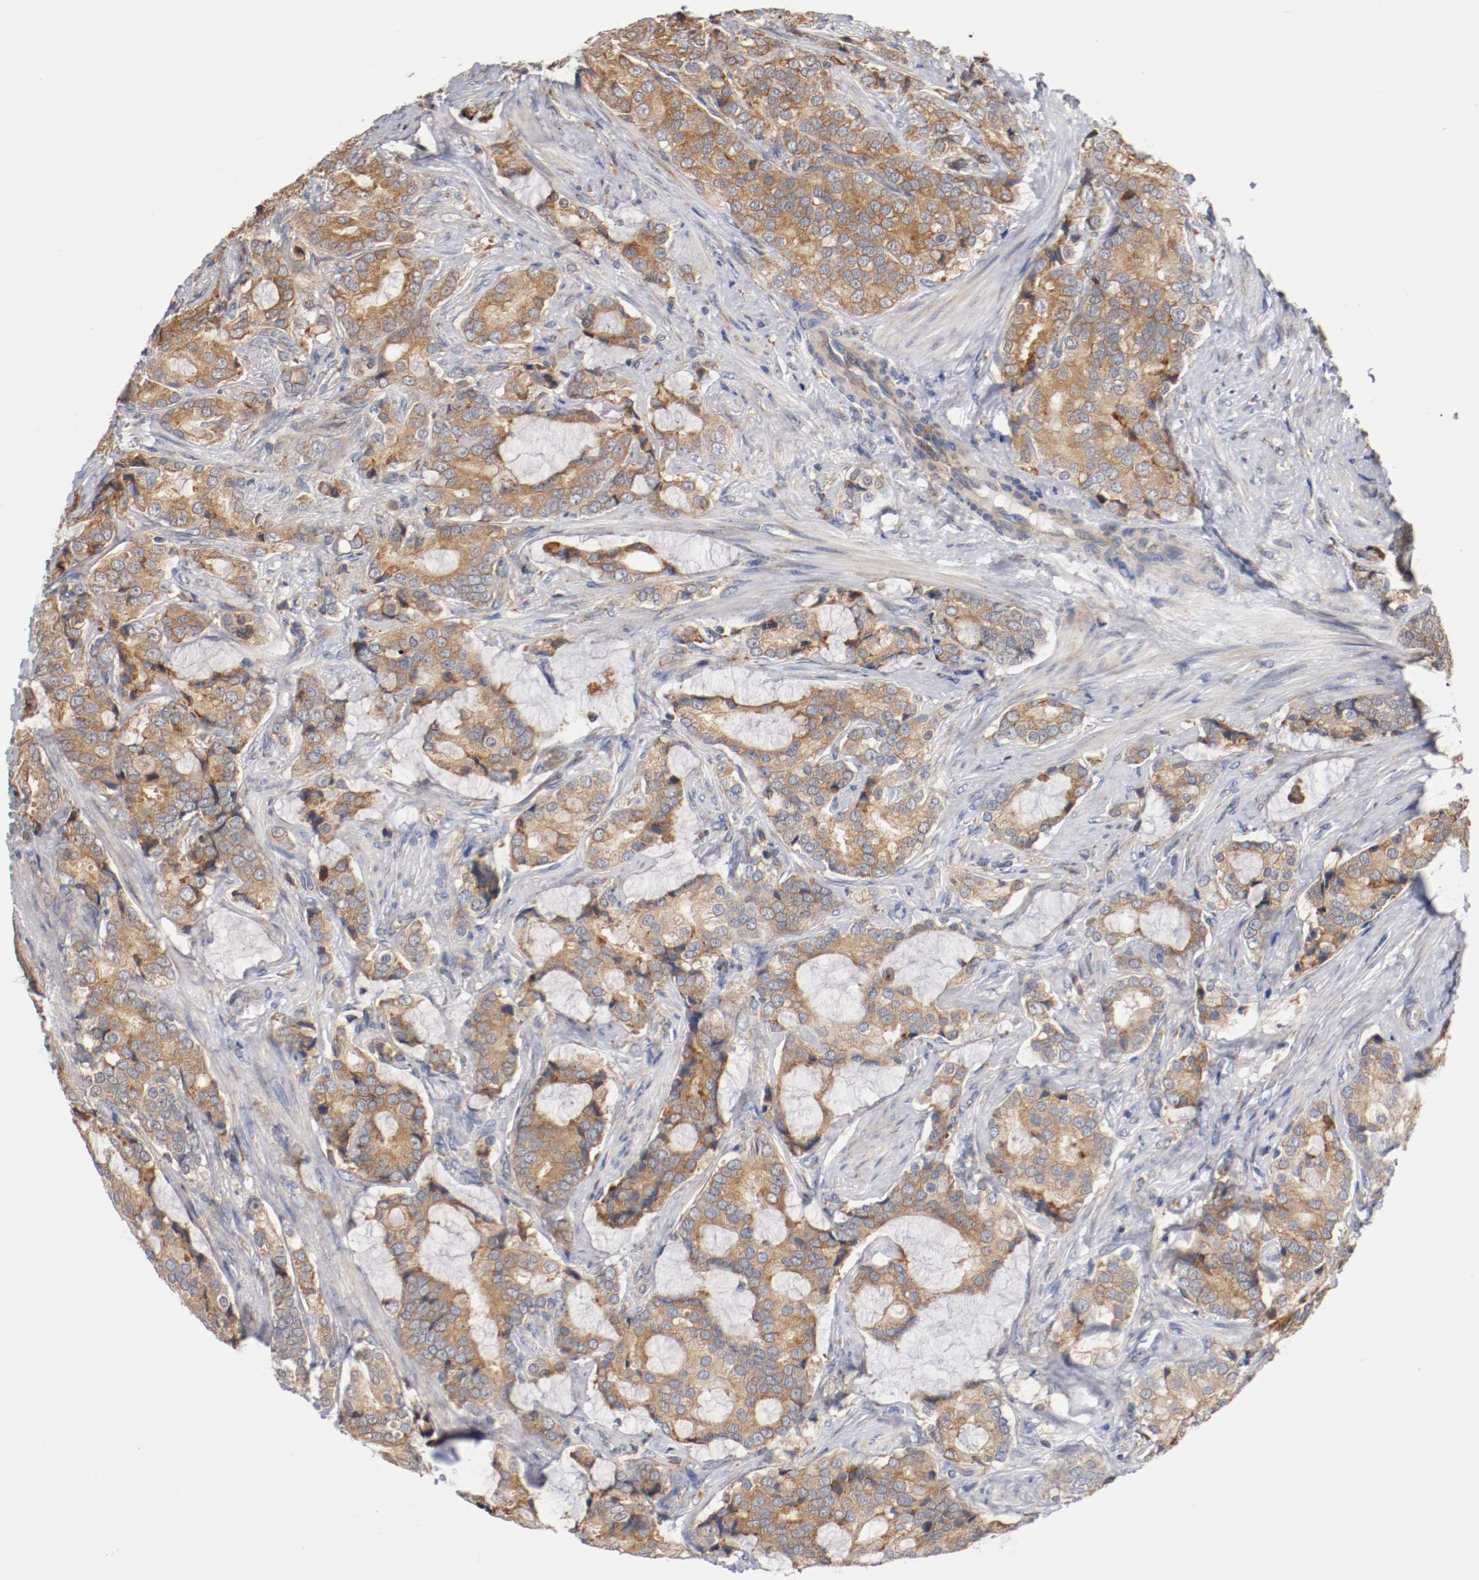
{"staining": {"intensity": "moderate", "quantity": ">75%", "location": "cytoplasmic/membranous"}, "tissue": "prostate cancer", "cell_type": "Tumor cells", "image_type": "cancer", "snomed": [{"axis": "morphology", "description": "Adenocarcinoma, Low grade"}, {"axis": "topography", "description": "Prostate"}], "caption": "The histopathology image exhibits immunohistochemical staining of low-grade adenocarcinoma (prostate). There is moderate cytoplasmic/membranous positivity is identified in about >75% of tumor cells. The protein is stained brown, and the nuclei are stained in blue (DAB (3,3'-diaminobenzidine) IHC with brightfield microscopy, high magnification).", "gene": "TNFSF13", "patient": {"sex": "male", "age": 58}}